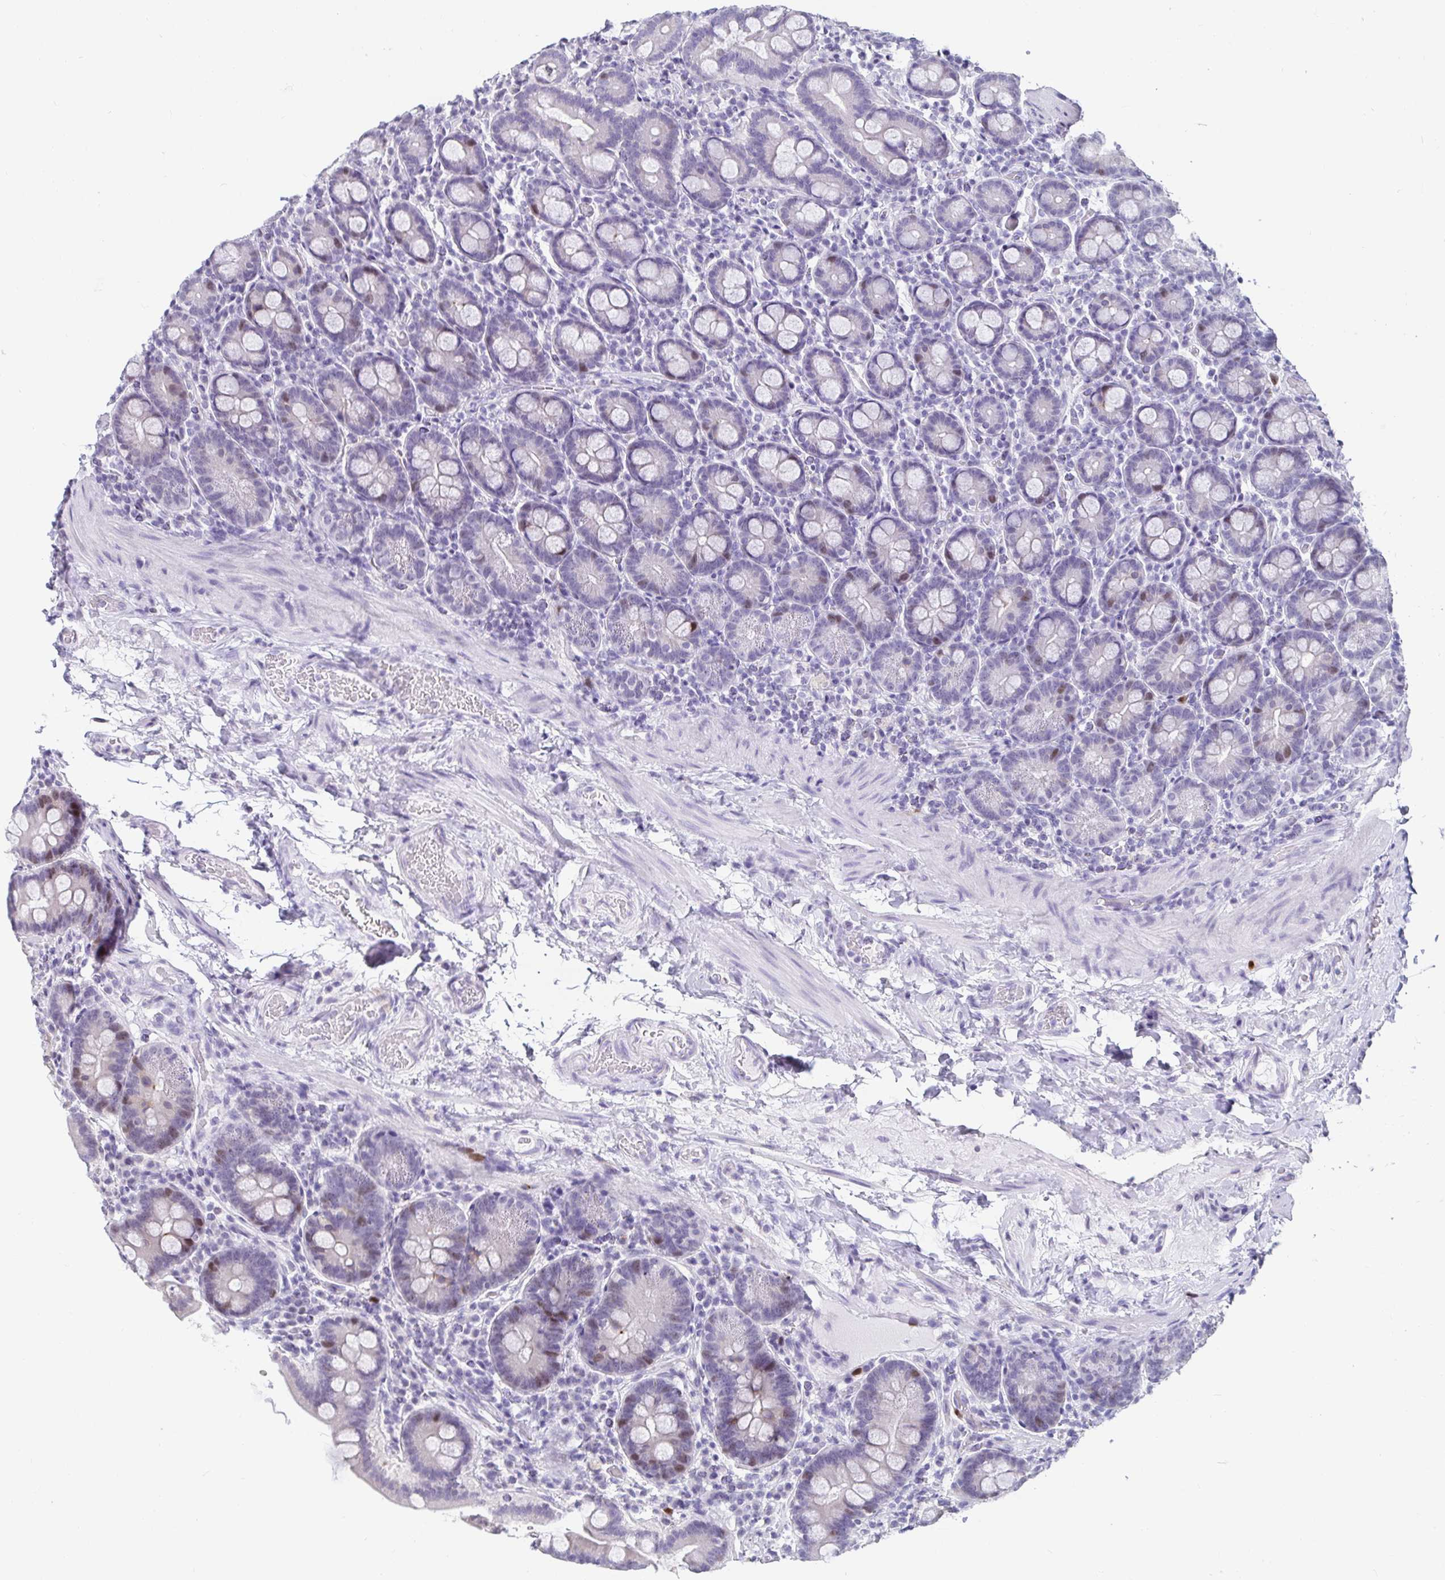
{"staining": {"intensity": "moderate", "quantity": "<25%", "location": "nuclear"}, "tissue": "small intestine", "cell_type": "Glandular cells", "image_type": "normal", "snomed": [{"axis": "morphology", "description": "Normal tissue, NOS"}, {"axis": "topography", "description": "Small intestine"}], "caption": "This is a histology image of immunohistochemistry (IHC) staining of unremarkable small intestine, which shows moderate positivity in the nuclear of glandular cells.", "gene": "ANLN", "patient": {"sex": "male", "age": 26}}